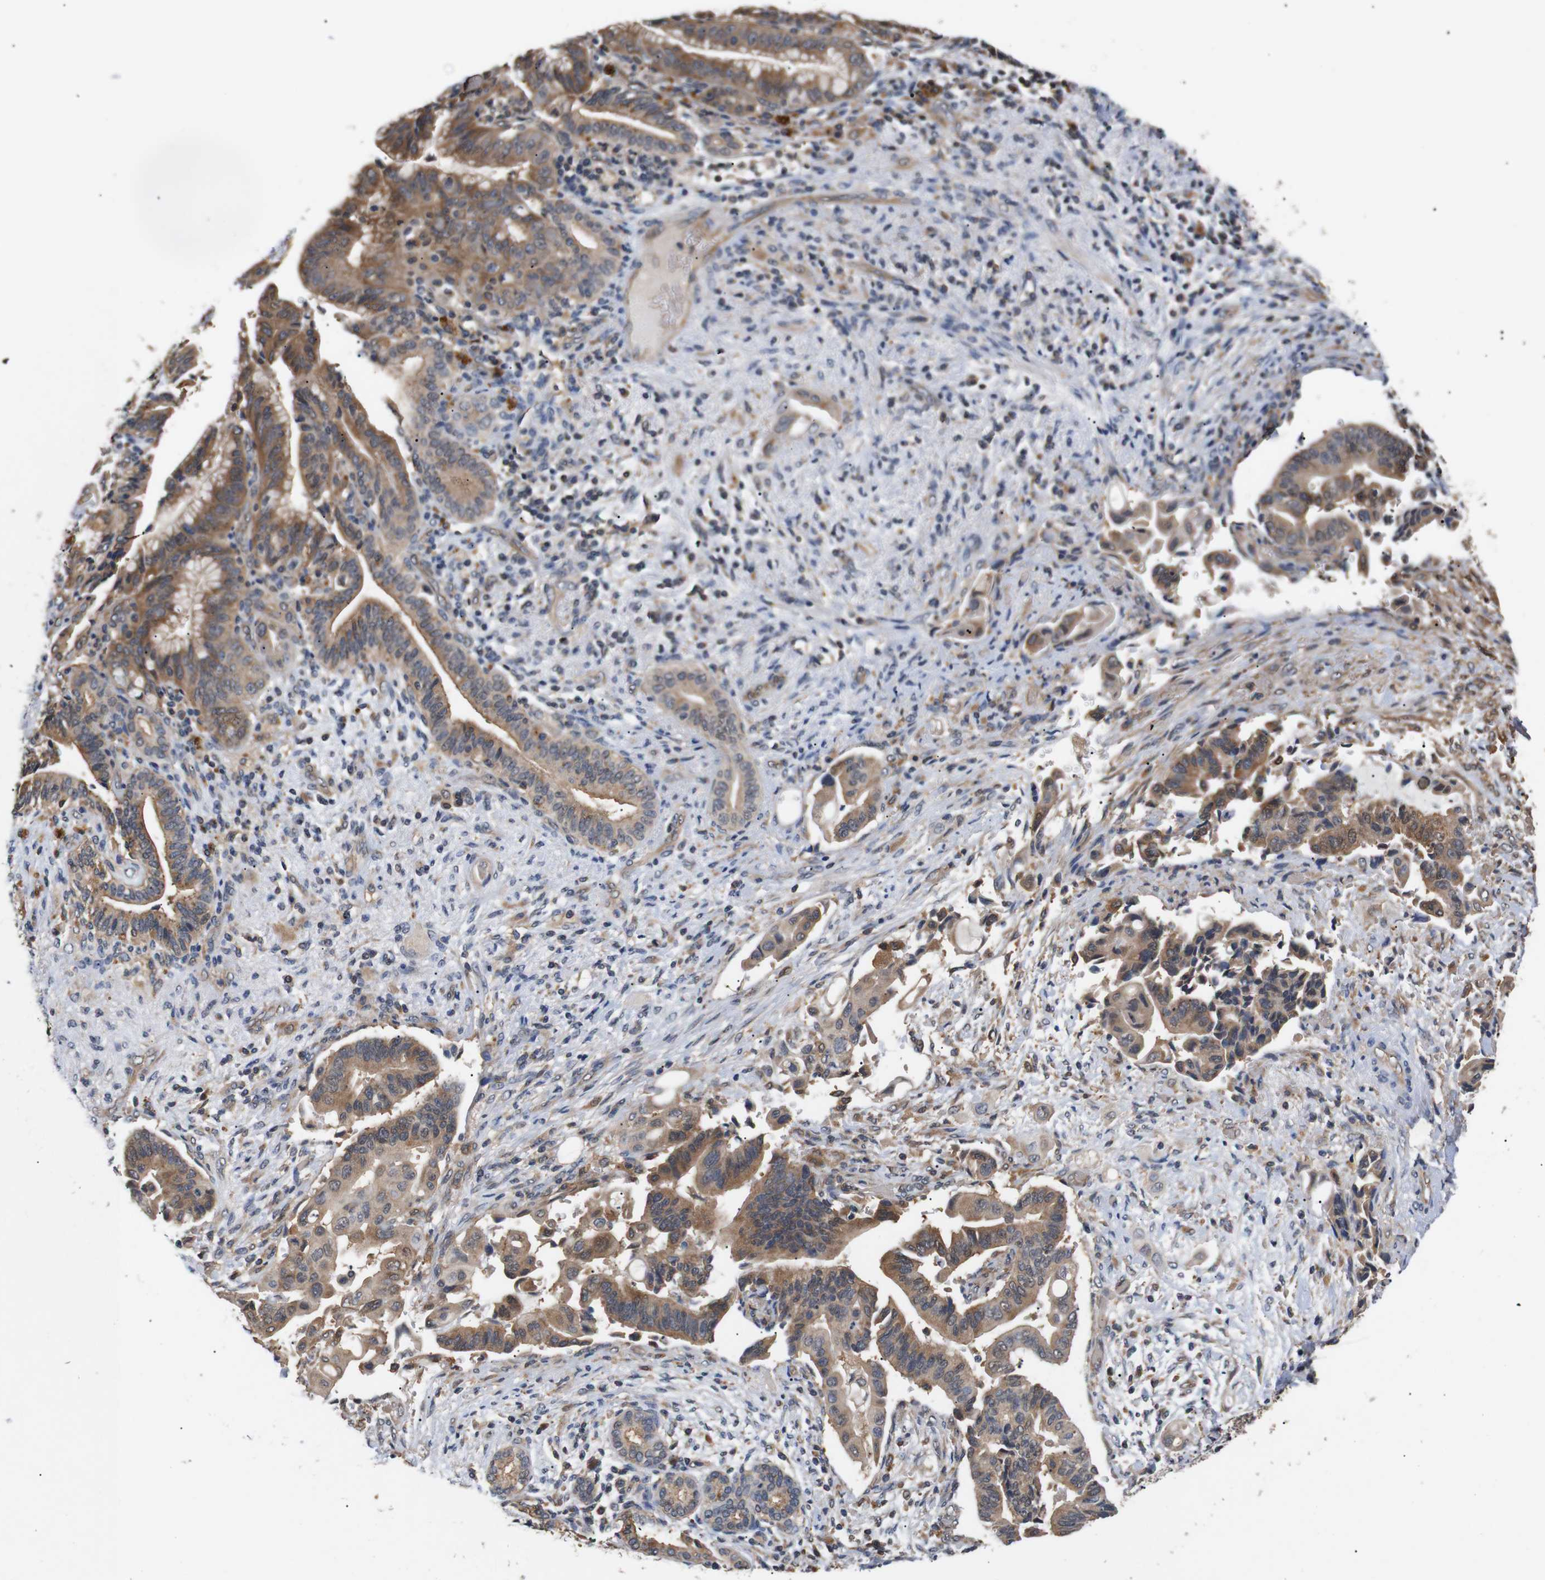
{"staining": {"intensity": "moderate", "quantity": ">75%", "location": "cytoplasmic/membranous"}, "tissue": "liver cancer", "cell_type": "Tumor cells", "image_type": "cancer", "snomed": [{"axis": "morphology", "description": "Cholangiocarcinoma"}, {"axis": "topography", "description": "Liver"}], "caption": "This is a micrograph of immunohistochemistry staining of liver cholangiocarcinoma, which shows moderate staining in the cytoplasmic/membranous of tumor cells.", "gene": "DDR1", "patient": {"sex": "female", "age": 61}}